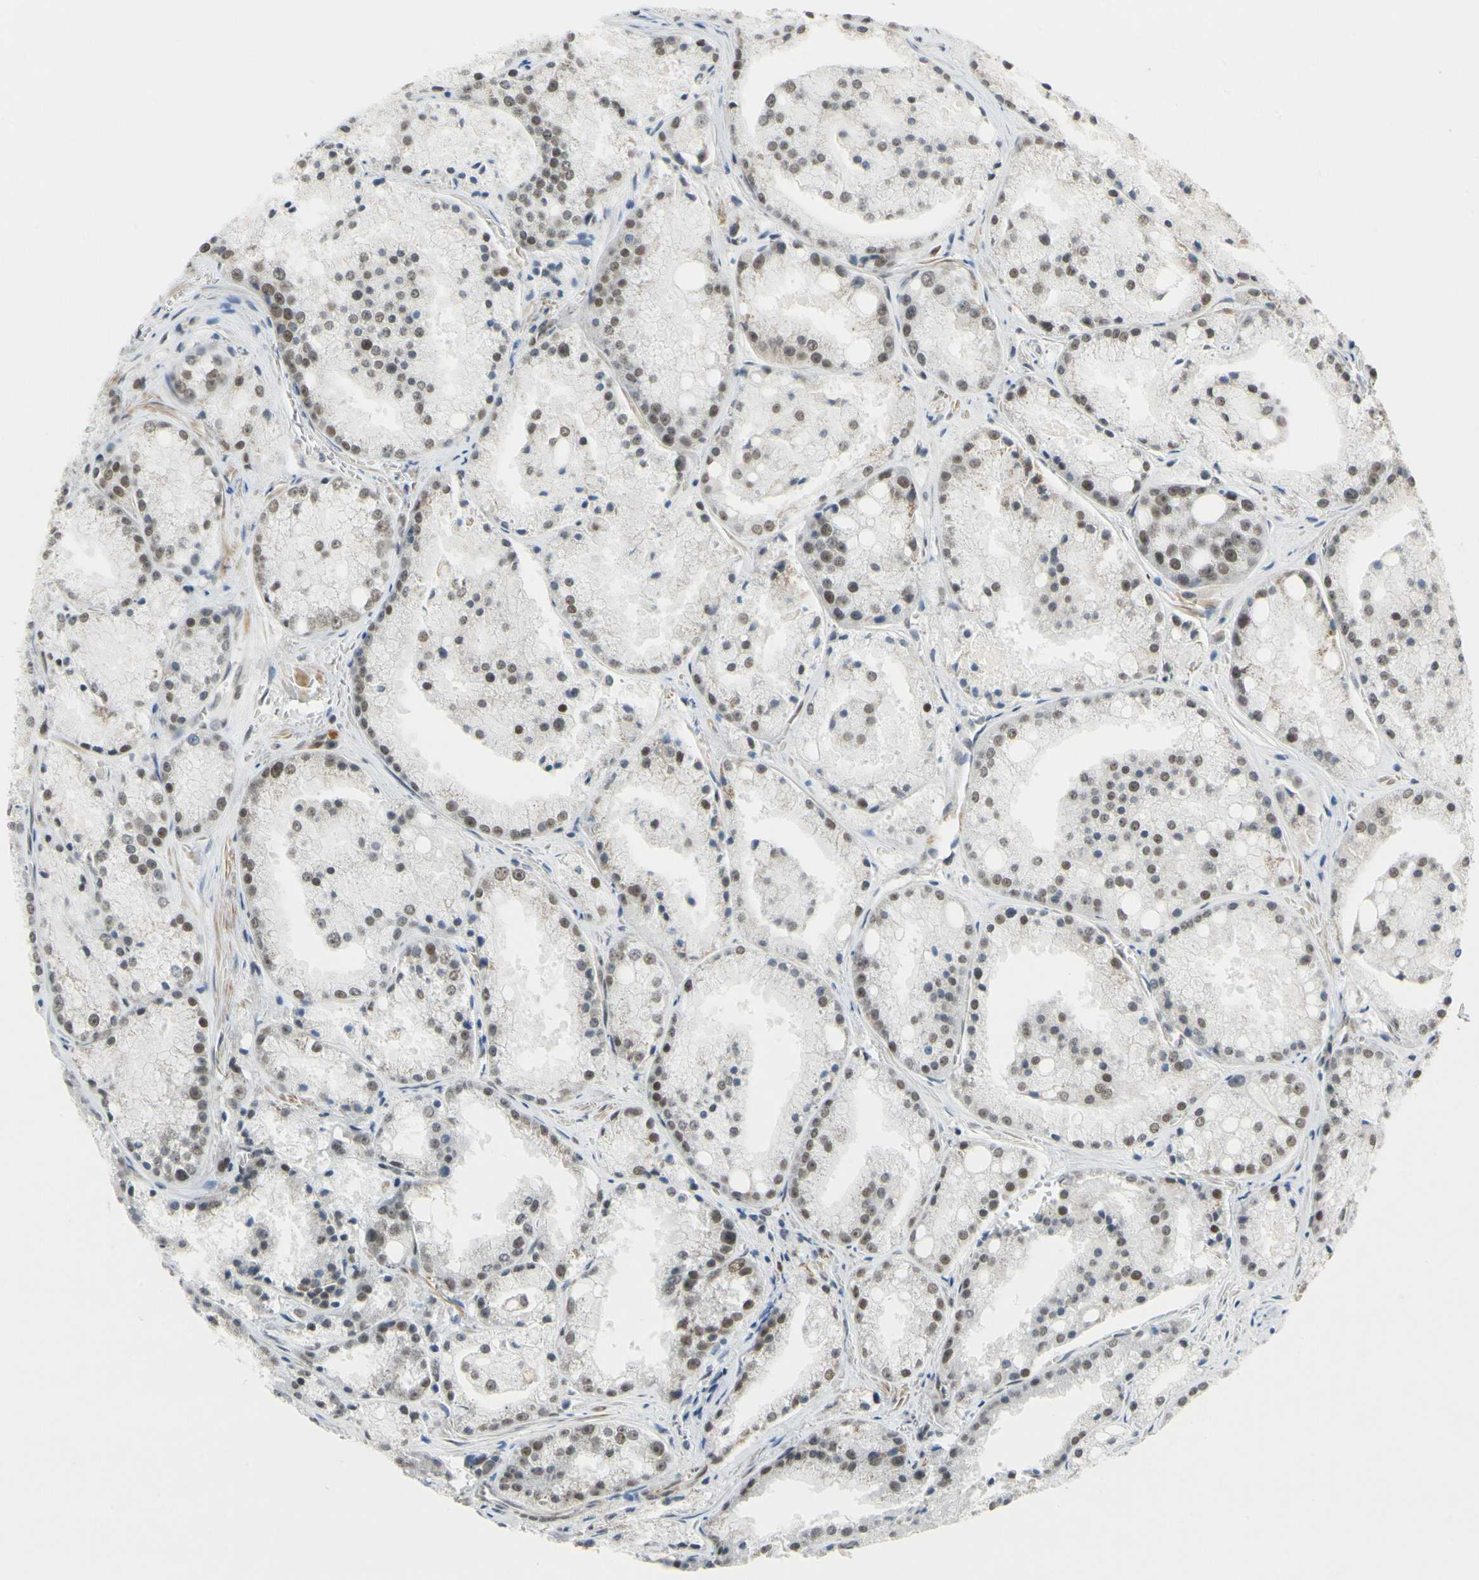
{"staining": {"intensity": "moderate", "quantity": ">75%", "location": "nuclear"}, "tissue": "prostate cancer", "cell_type": "Tumor cells", "image_type": "cancer", "snomed": [{"axis": "morphology", "description": "Adenocarcinoma, Low grade"}, {"axis": "topography", "description": "Prostate"}], "caption": "Immunohistochemistry of low-grade adenocarcinoma (prostate) exhibits medium levels of moderate nuclear expression in about >75% of tumor cells. (DAB IHC, brown staining for protein, blue staining for nuclei).", "gene": "POGZ", "patient": {"sex": "male", "age": 64}}